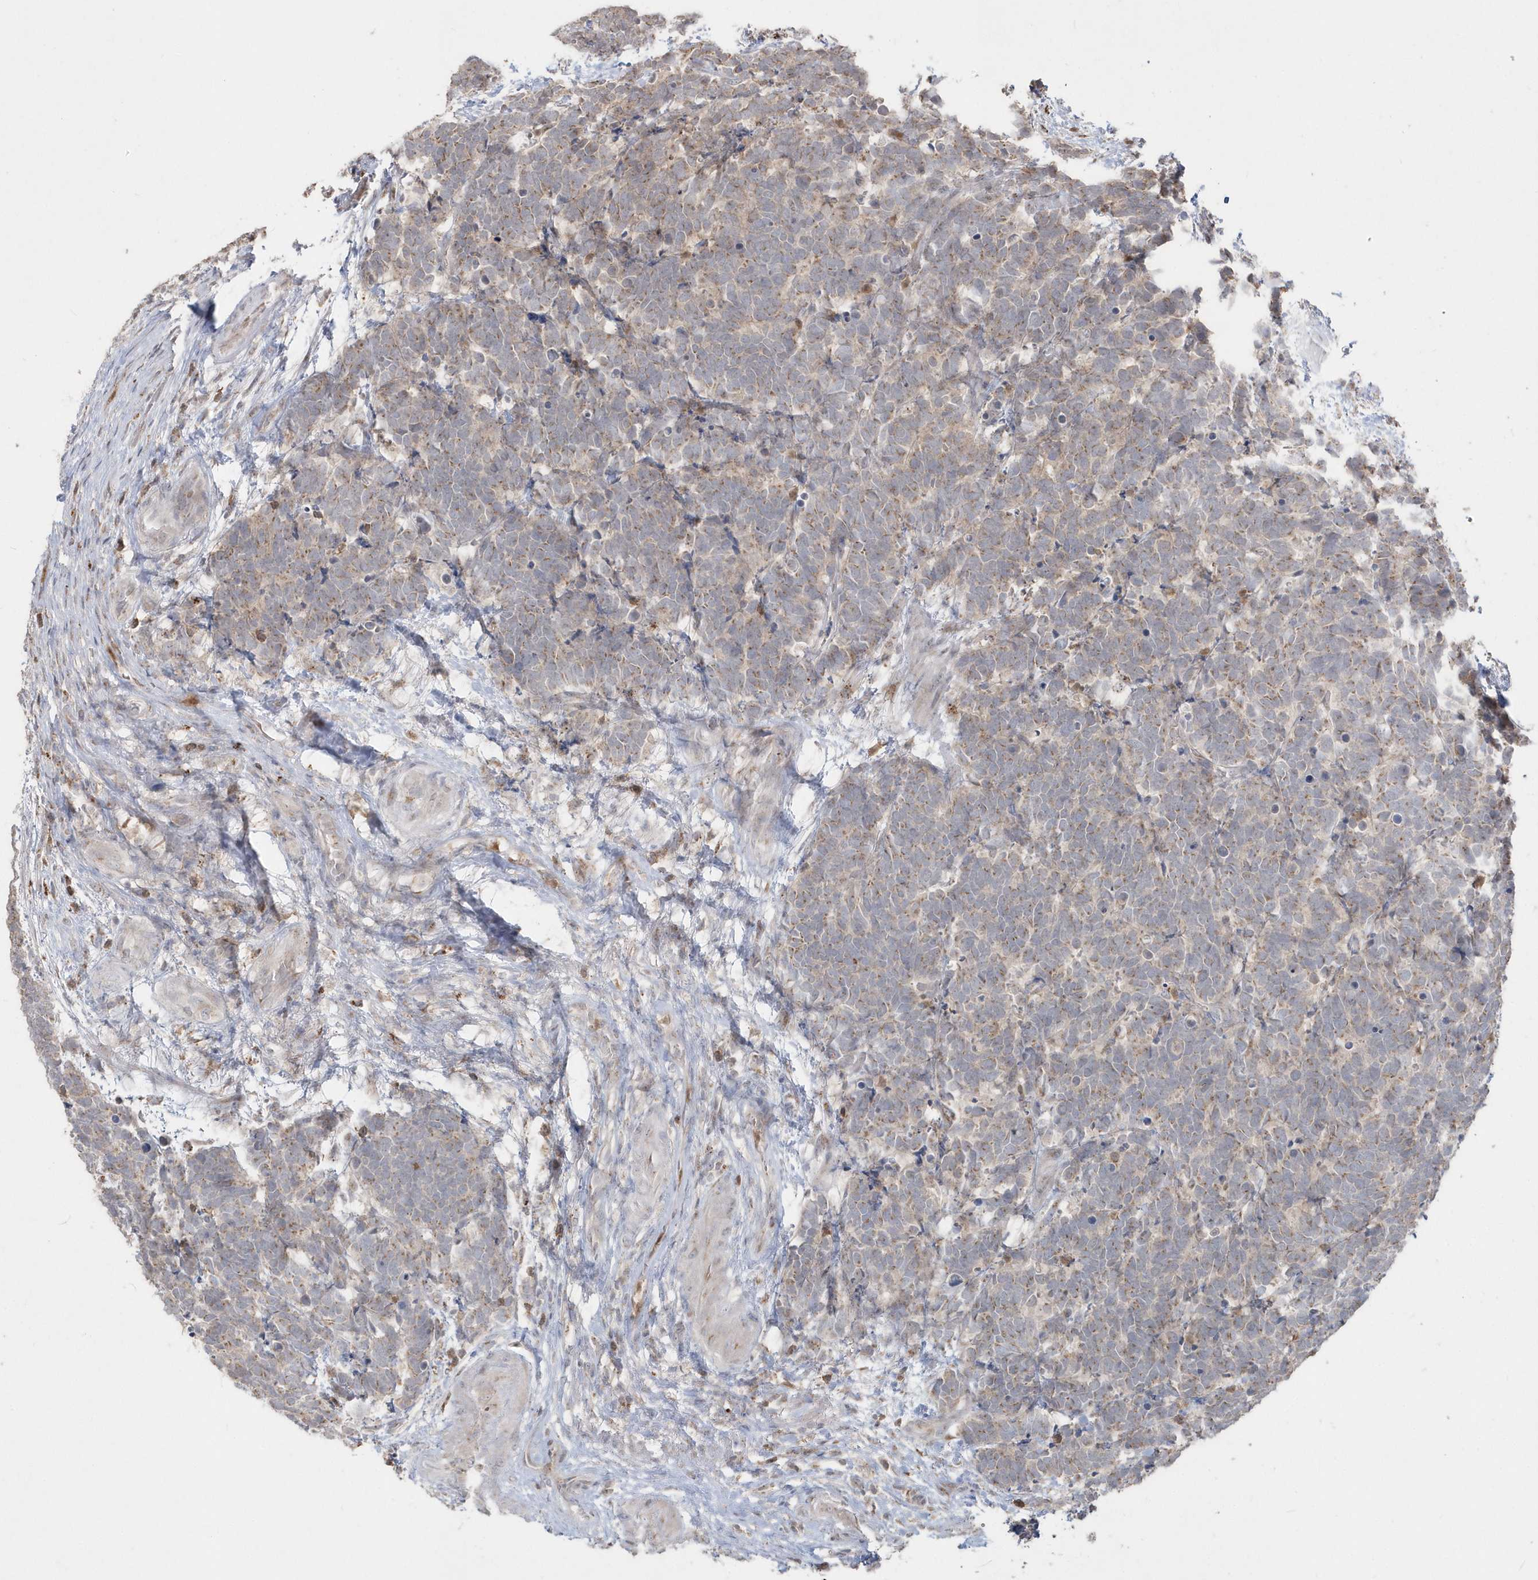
{"staining": {"intensity": "weak", "quantity": "25%-75%", "location": "cytoplasmic/membranous"}, "tissue": "carcinoid", "cell_type": "Tumor cells", "image_type": "cancer", "snomed": [{"axis": "morphology", "description": "Carcinoma, NOS"}, {"axis": "morphology", "description": "Carcinoid, malignant, NOS"}, {"axis": "topography", "description": "Urinary bladder"}], "caption": "Malignant carcinoid was stained to show a protein in brown. There is low levels of weak cytoplasmic/membranous staining in approximately 25%-75% of tumor cells.", "gene": "GEMIN6", "patient": {"sex": "male", "age": 57}}